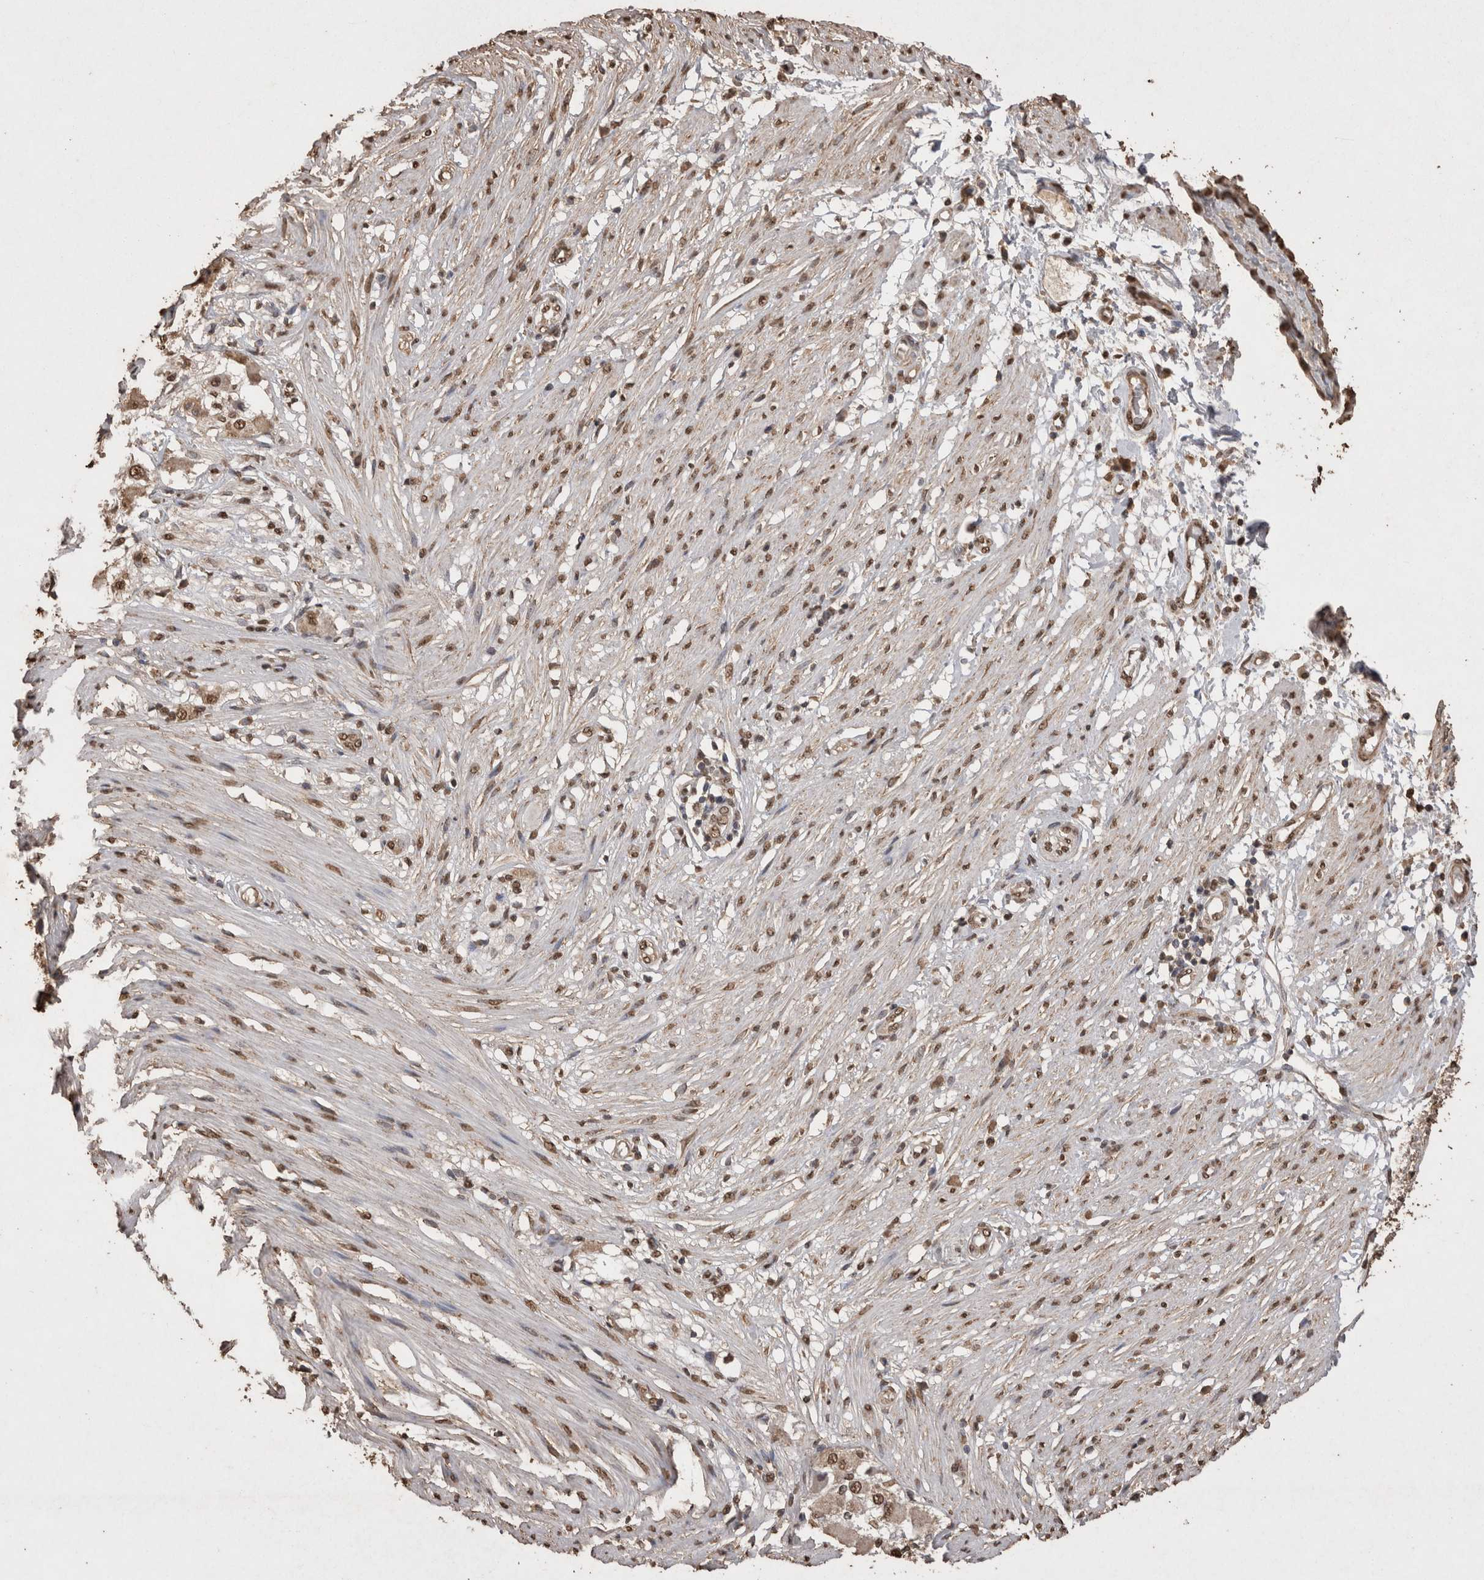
{"staining": {"intensity": "moderate", "quantity": ">75%", "location": "nuclear"}, "tissue": "smooth muscle", "cell_type": "Smooth muscle cells", "image_type": "normal", "snomed": [{"axis": "morphology", "description": "Normal tissue, NOS"}, {"axis": "morphology", "description": "Adenocarcinoma, NOS"}, {"axis": "topography", "description": "Smooth muscle"}, {"axis": "topography", "description": "Colon"}], "caption": "Smooth muscle stained for a protein demonstrates moderate nuclear positivity in smooth muscle cells. (Brightfield microscopy of DAB IHC at high magnification).", "gene": "POU5F1", "patient": {"sex": "male", "age": 14}}